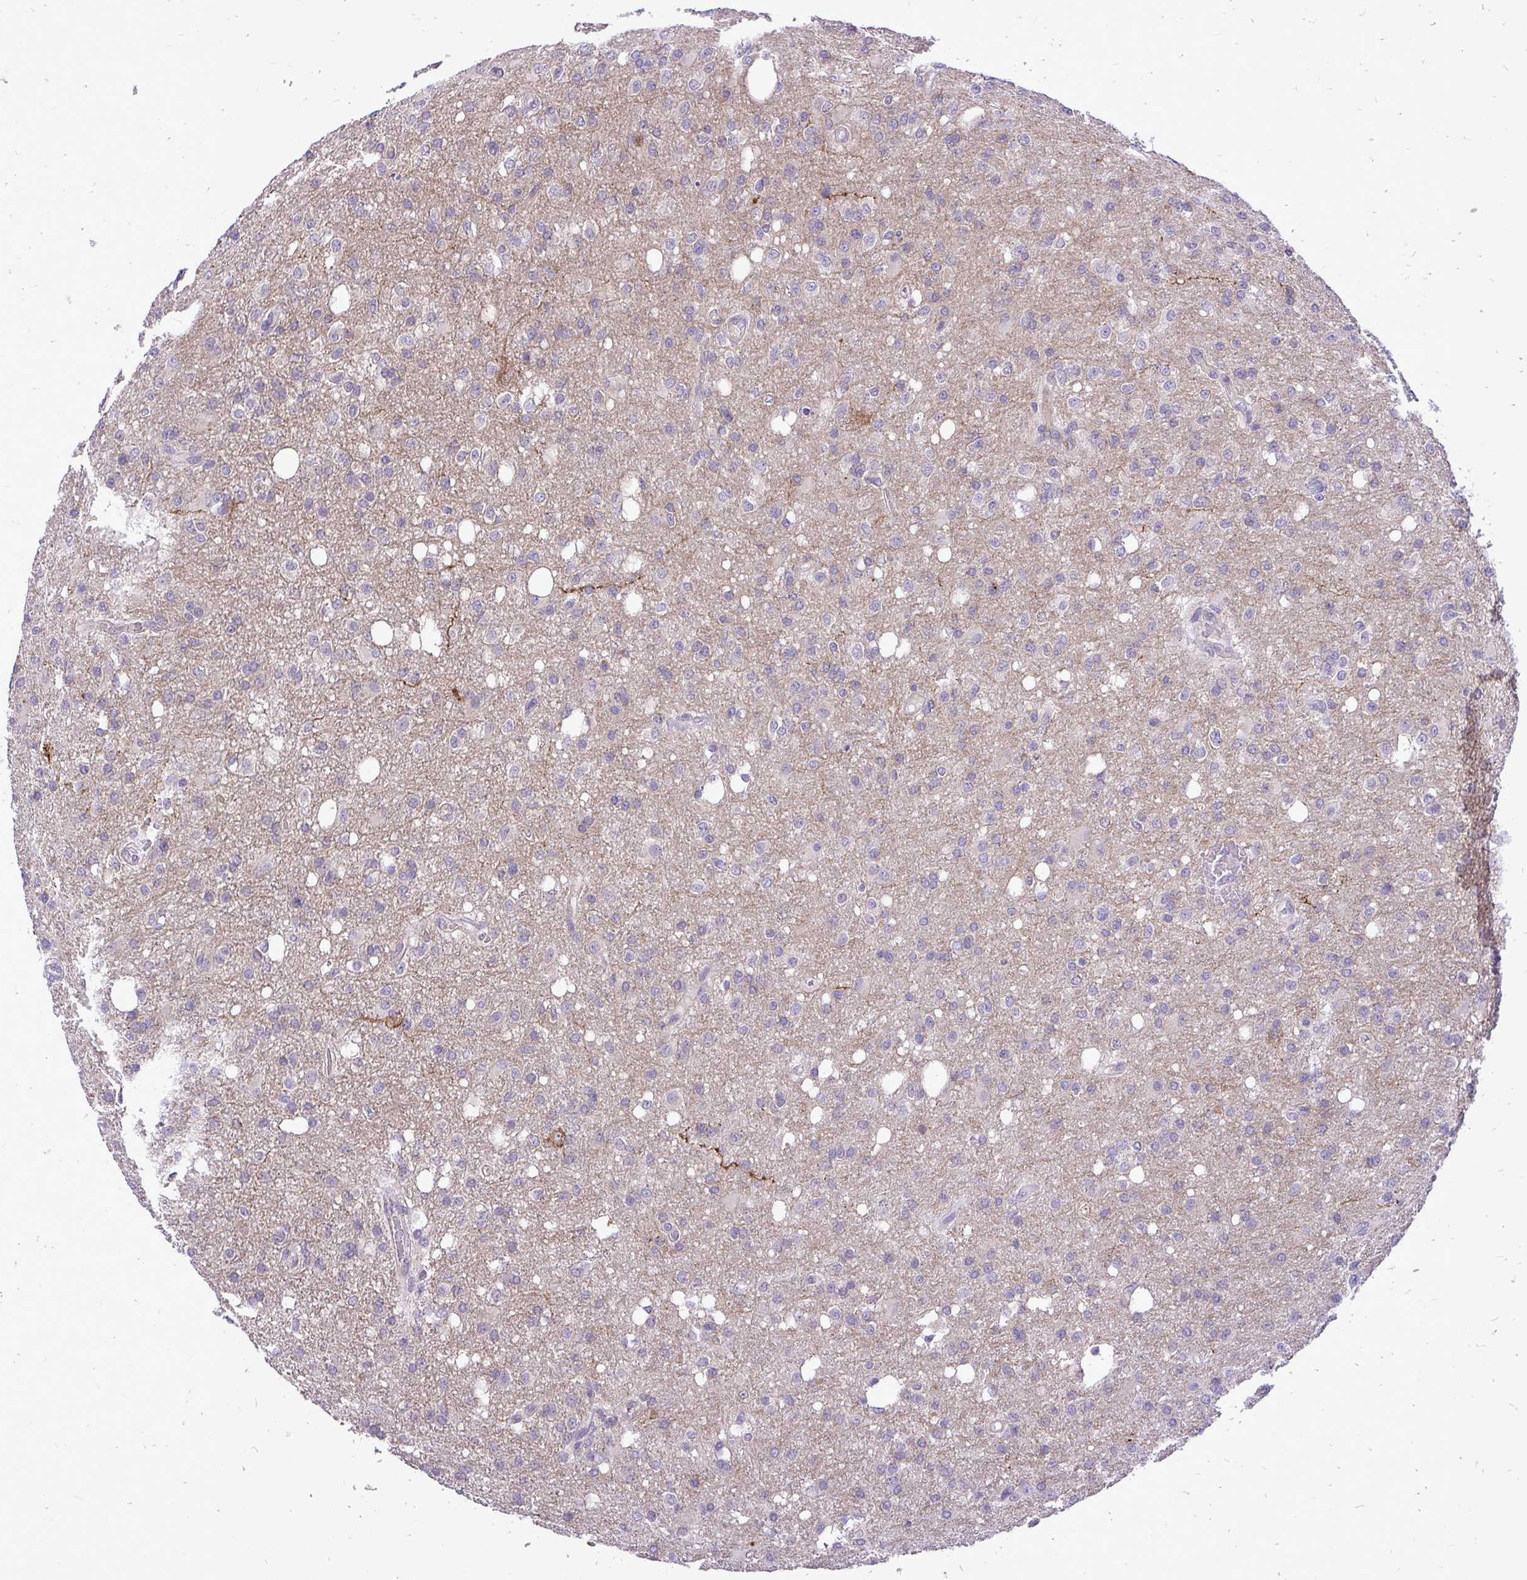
{"staining": {"intensity": "negative", "quantity": "none", "location": "none"}, "tissue": "glioma", "cell_type": "Tumor cells", "image_type": "cancer", "snomed": [{"axis": "morphology", "description": "Glioma, malignant, Low grade"}, {"axis": "topography", "description": "Brain"}], "caption": "High magnification brightfield microscopy of low-grade glioma (malignant) stained with DAB (3,3'-diaminobenzidine) (brown) and counterstained with hematoxylin (blue): tumor cells show no significant staining.", "gene": "SPTBN2", "patient": {"sex": "female", "age": 58}}